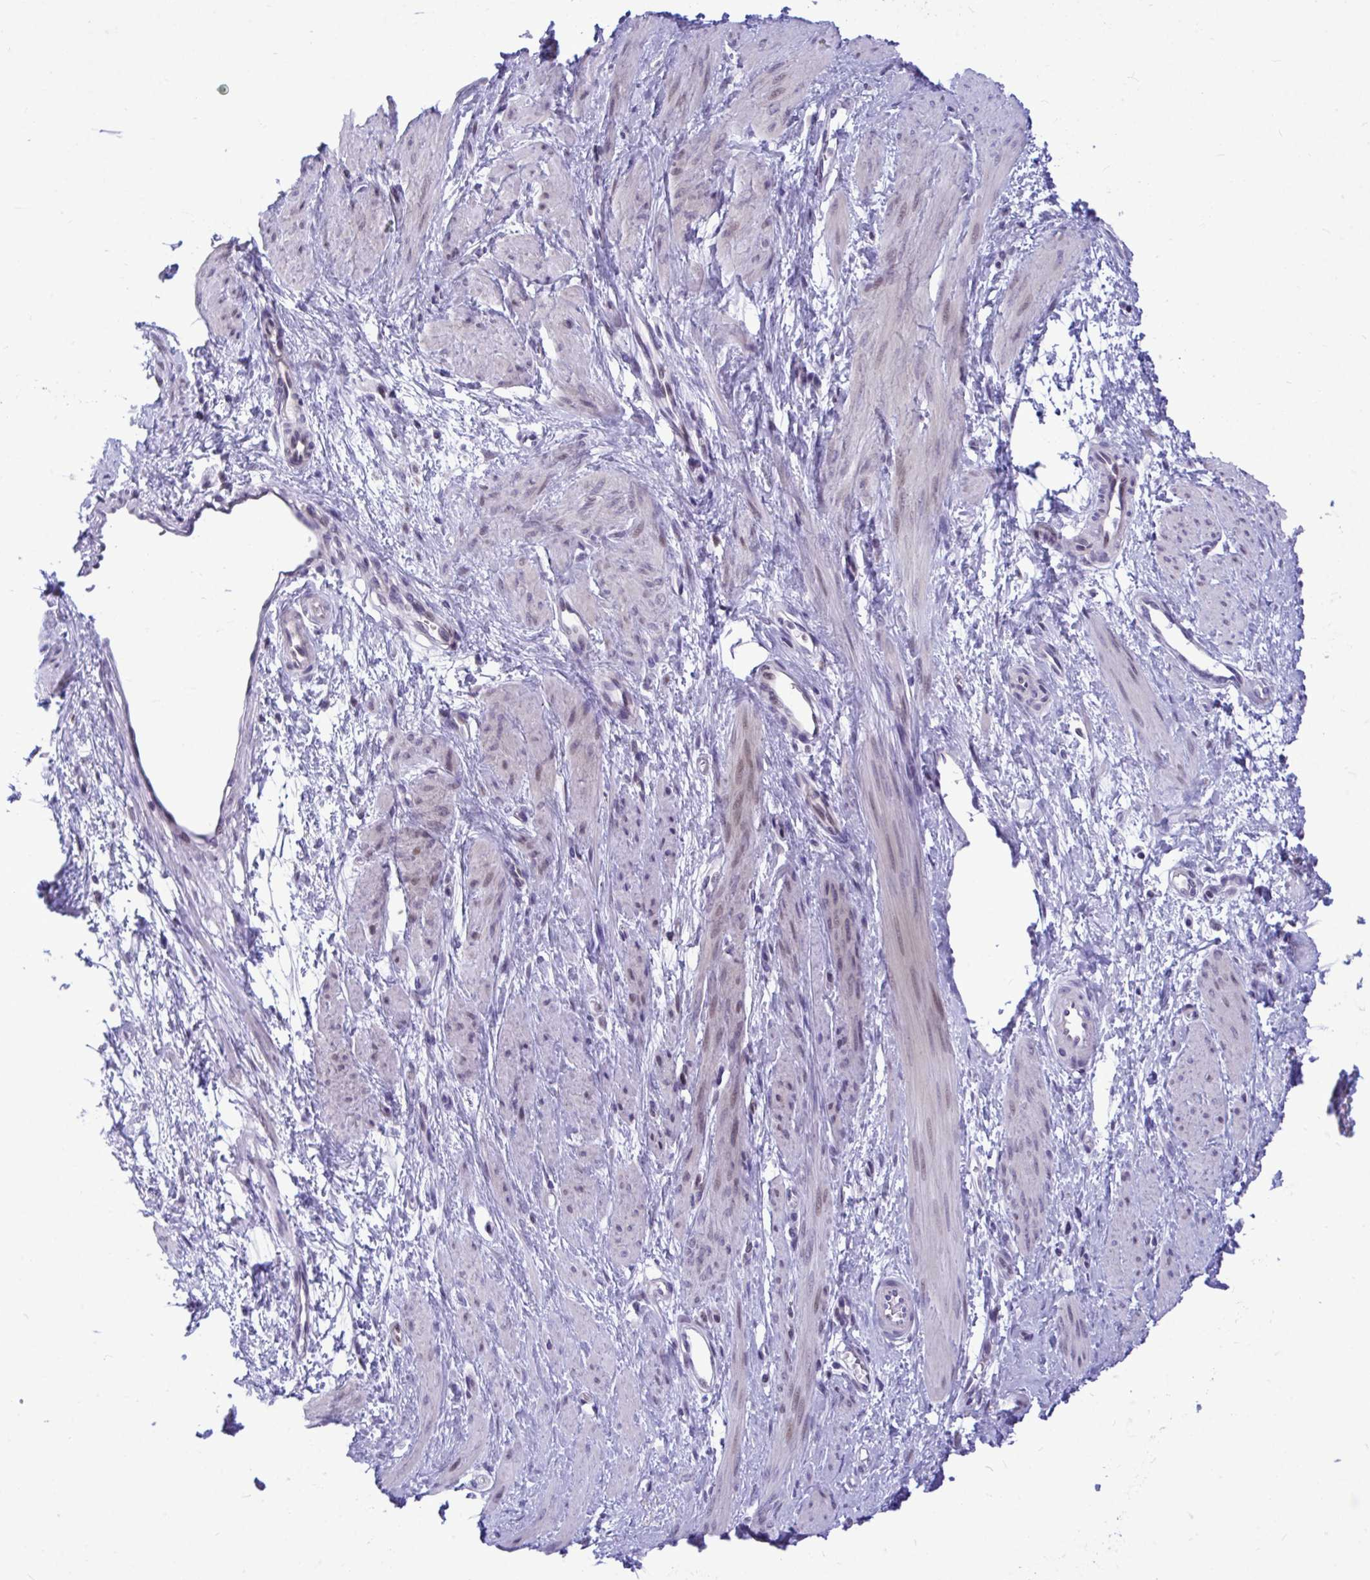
{"staining": {"intensity": "weak", "quantity": "<25%", "location": "nuclear"}, "tissue": "smooth muscle", "cell_type": "Smooth muscle cells", "image_type": "normal", "snomed": [{"axis": "morphology", "description": "Normal tissue, NOS"}, {"axis": "topography", "description": "Smooth muscle"}, {"axis": "topography", "description": "Uterus"}], "caption": "DAB (3,3'-diaminobenzidine) immunohistochemical staining of benign smooth muscle exhibits no significant expression in smooth muscle cells.", "gene": "C1QL2", "patient": {"sex": "female", "age": 39}}